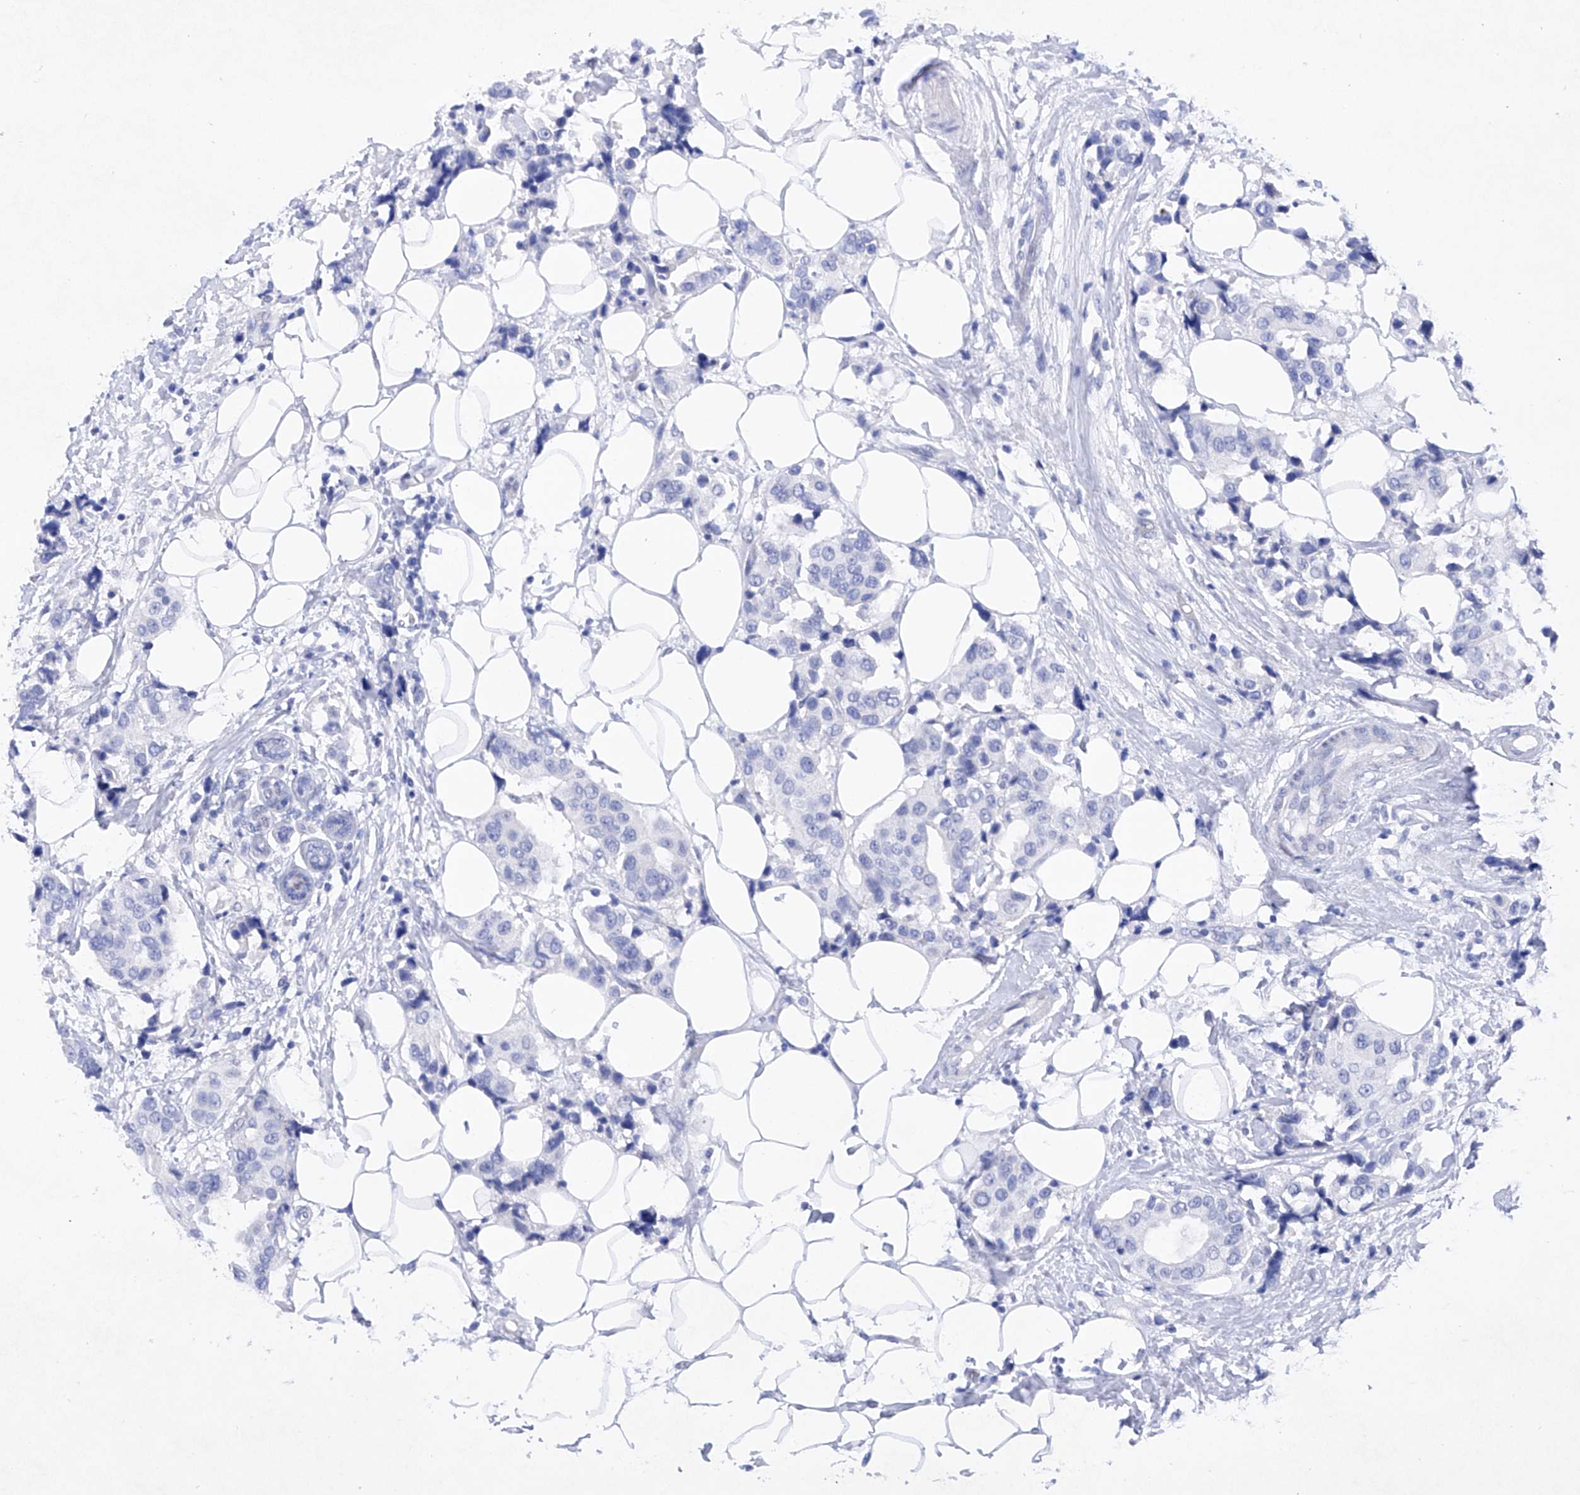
{"staining": {"intensity": "negative", "quantity": "none", "location": "none"}, "tissue": "breast cancer", "cell_type": "Tumor cells", "image_type": "cancer", "snomed": [{"axis": "morphology", "description": "Normal tissue, NOS"}, {"axis": "morphology", "description": "Duct carcinoma"}, {"axis": "topography", "description": "Breast"}], "caption": "This photomicrograph is of breast infiltrating ductal carcinoma stained with immunohistochemistry to label a protein in brown with the nuclei are counter-stained blue. There is no staining in tumor cells. (Stains: DAB (3,3'-diaminobenzidine) immunohistochemistry with hematoxylin counter stain, Microscopy: brightfield microscopy at high magnification).", "gene": "BARX2", "patient": {"sex": "female", "age": 39}}